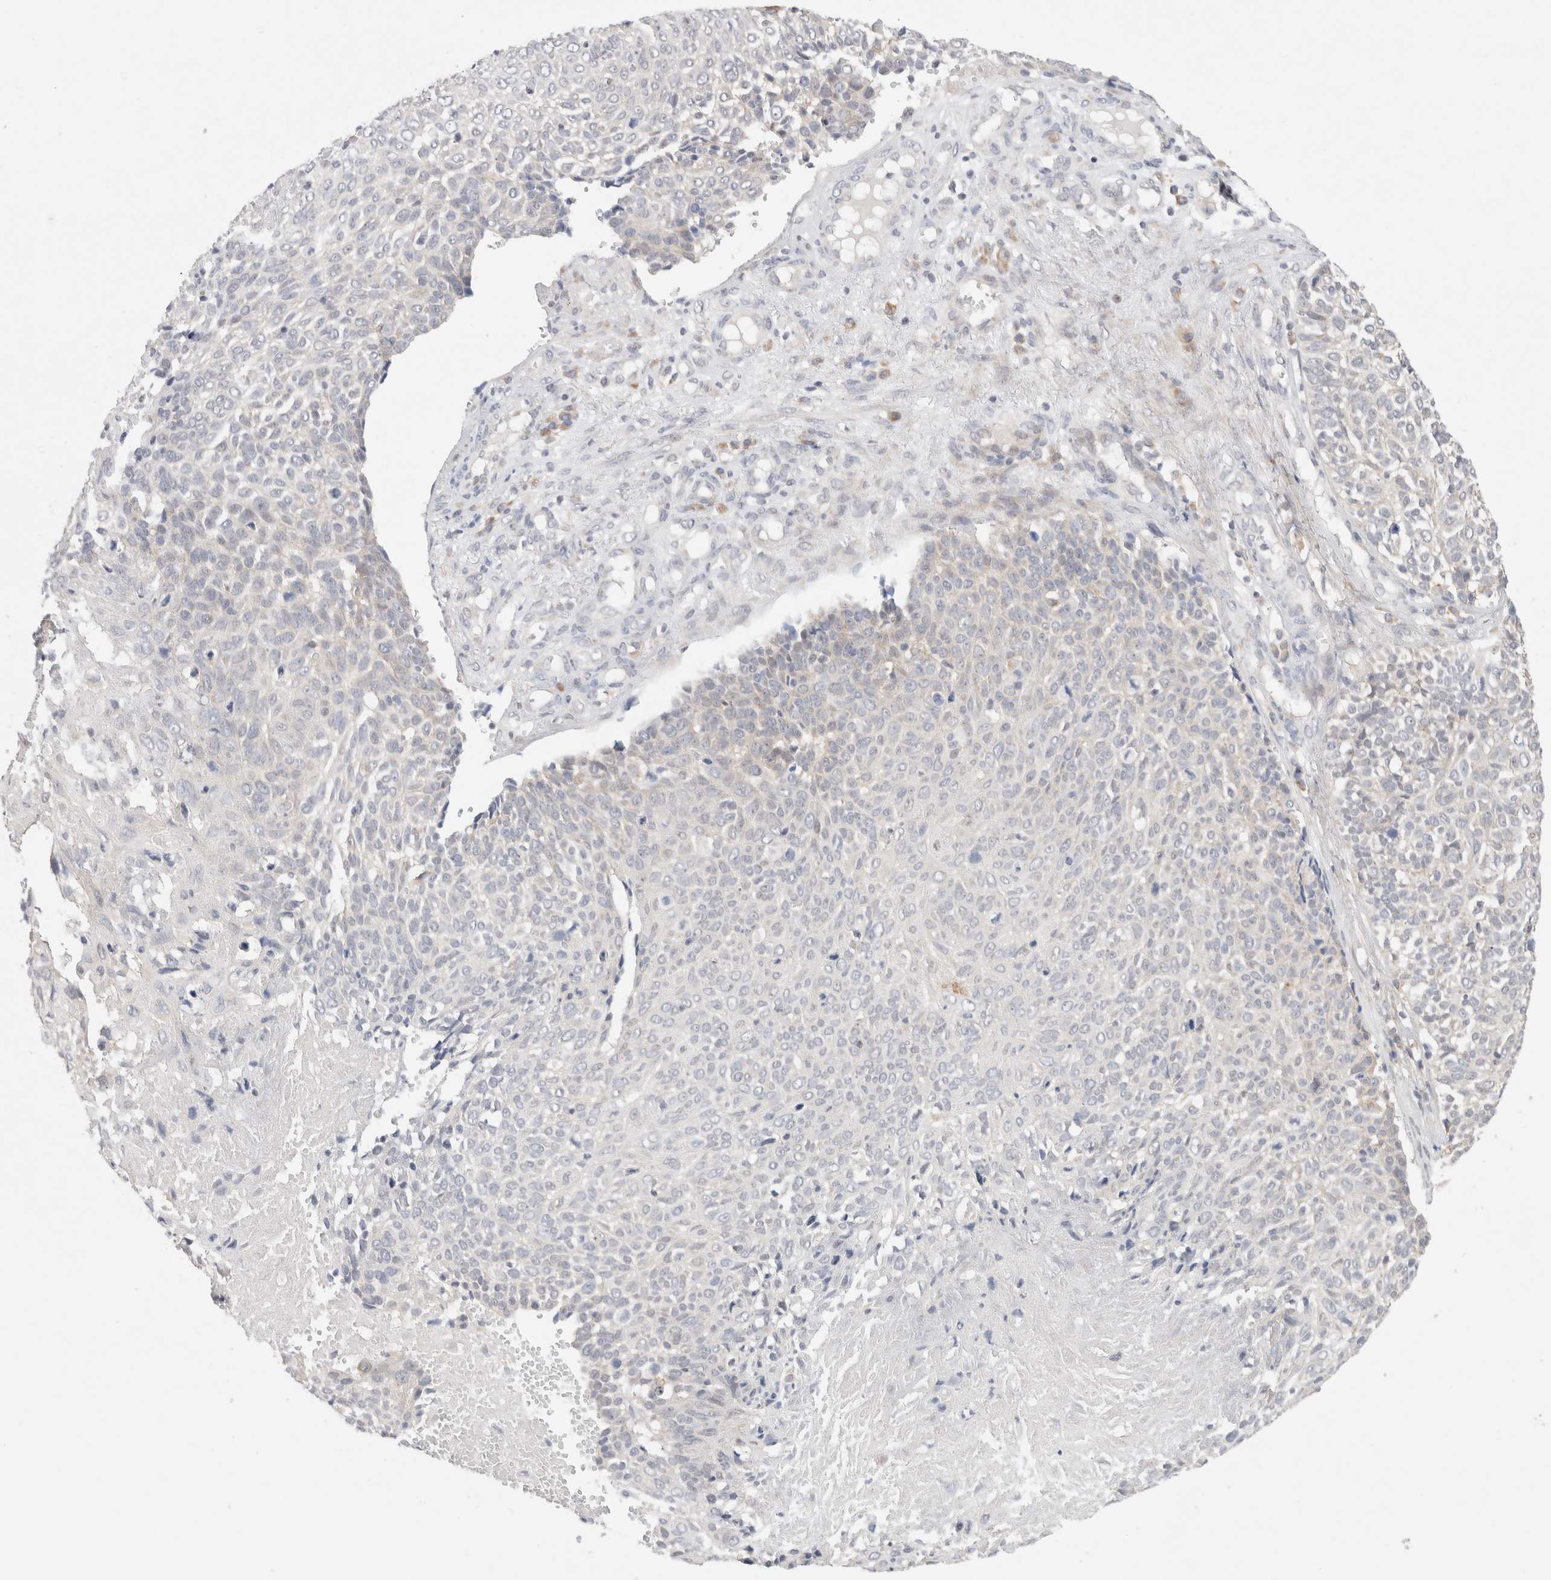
{"staining": {"intensity": "weak", "quantity": "<25%", "location": "cytoplasmic/membranous"}, "tissue": "cervical cancer", "cell_type": "Tumor cells", "image_type": "cancer", "snomed": [{"axis": "morphology", "description": "Squamous cell carcinoma, NOS"}, {"axis": "topography", "description": "Cervix"}], "caption": "This is an IHC image of human cervical cancer (squamous cell carcinoma). There is no staining in tumor cells.", "gene": "ERI3", "patient": {"sex": "female", "age": 74}}